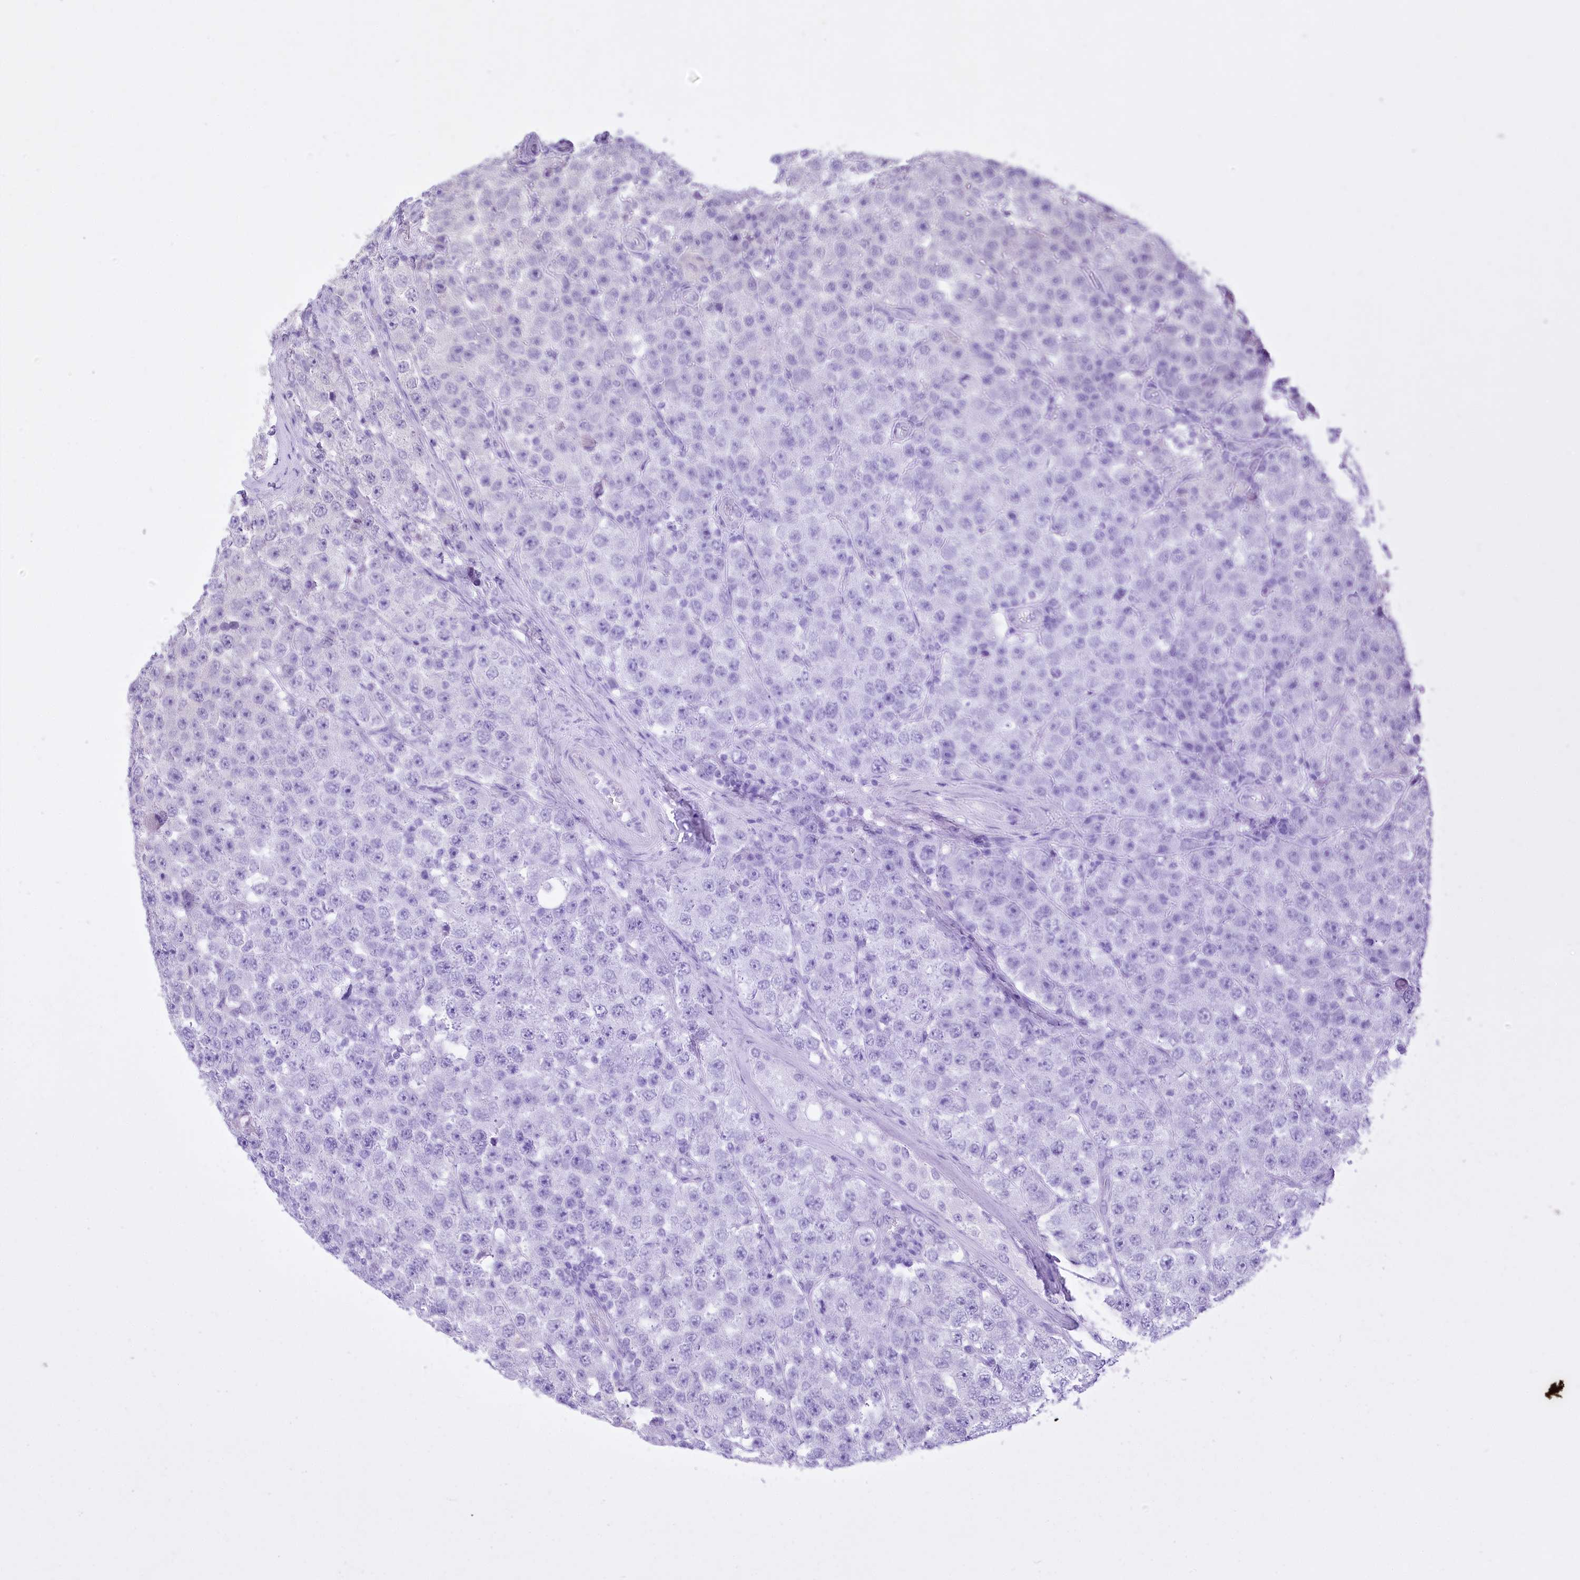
{"staining": {"intensity": "negative", "quantity": "none", "location": "none"}, "tissue": "testis cancer", "cell_type": "Tumor cells", "image_type": "cancer", "snomed": [{"axis": "morphology", "description": "Seminoma, NOS"}, {"axis": "topography", "description": "Testis"}], "caption": "IHC histopathology image of testis seminoma stained for a protein (brown), which exhibits no staining in tumor cells.", "gene": "PBLD", "patient": {"sex": "male", "age": 28}}